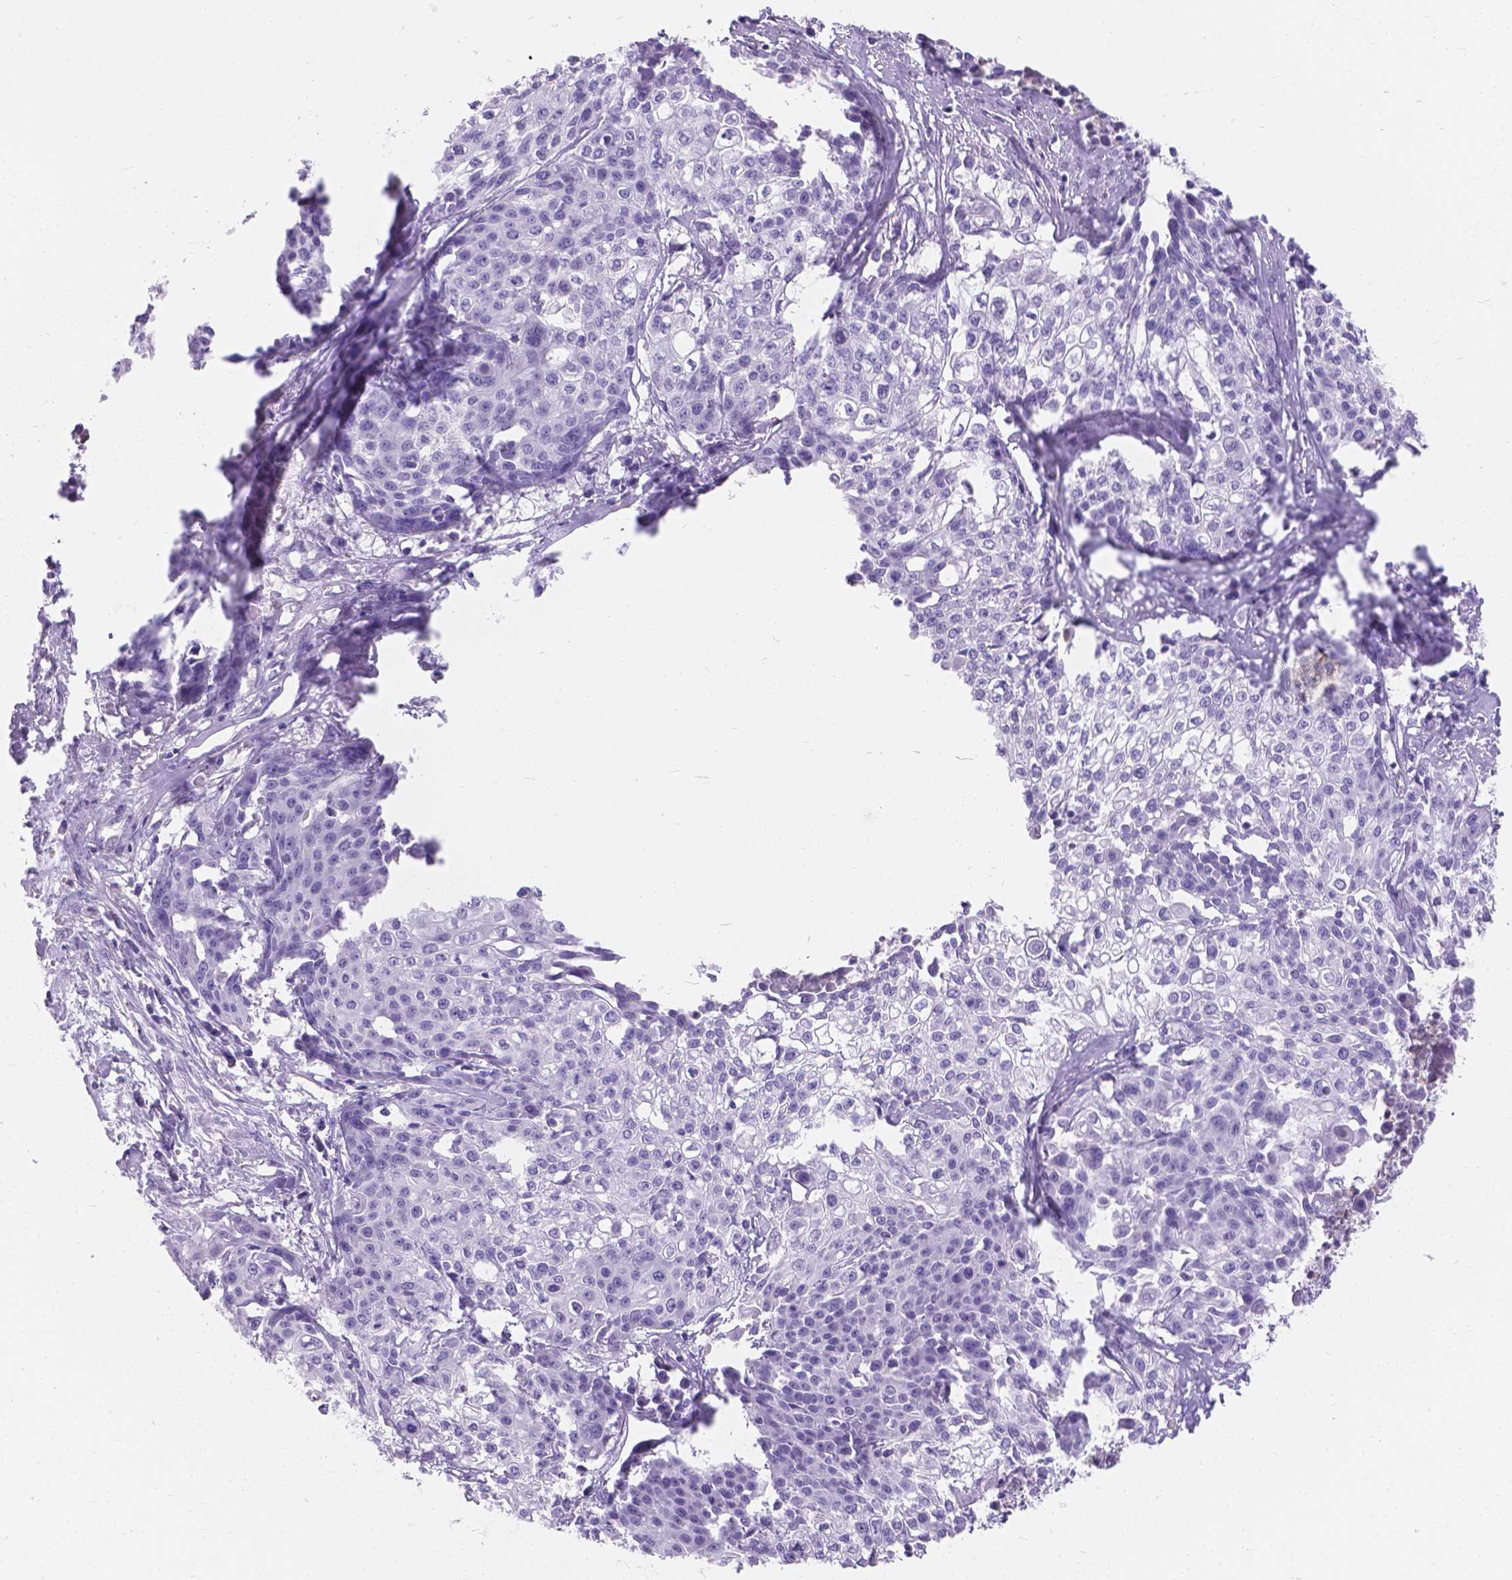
{"staining": {"intensity": "negative", "quantity": "none", "location": "none"}, "tissue": "cervical cancer", "cell_type": "Tumor cells", "image_type": "cancer", "snomed": [{"axis": "morphology", "description": "Squamous cell carcinoma, NOS"}, {"axis": "topography", "description": "Cervix"}], "caption": "A photomicrograph of human squamous cell carcinoma (cervical) is negative for staining in tumor cells.", "gene": "GNRHR", "patient": {"sex": "female", "age": 39}}